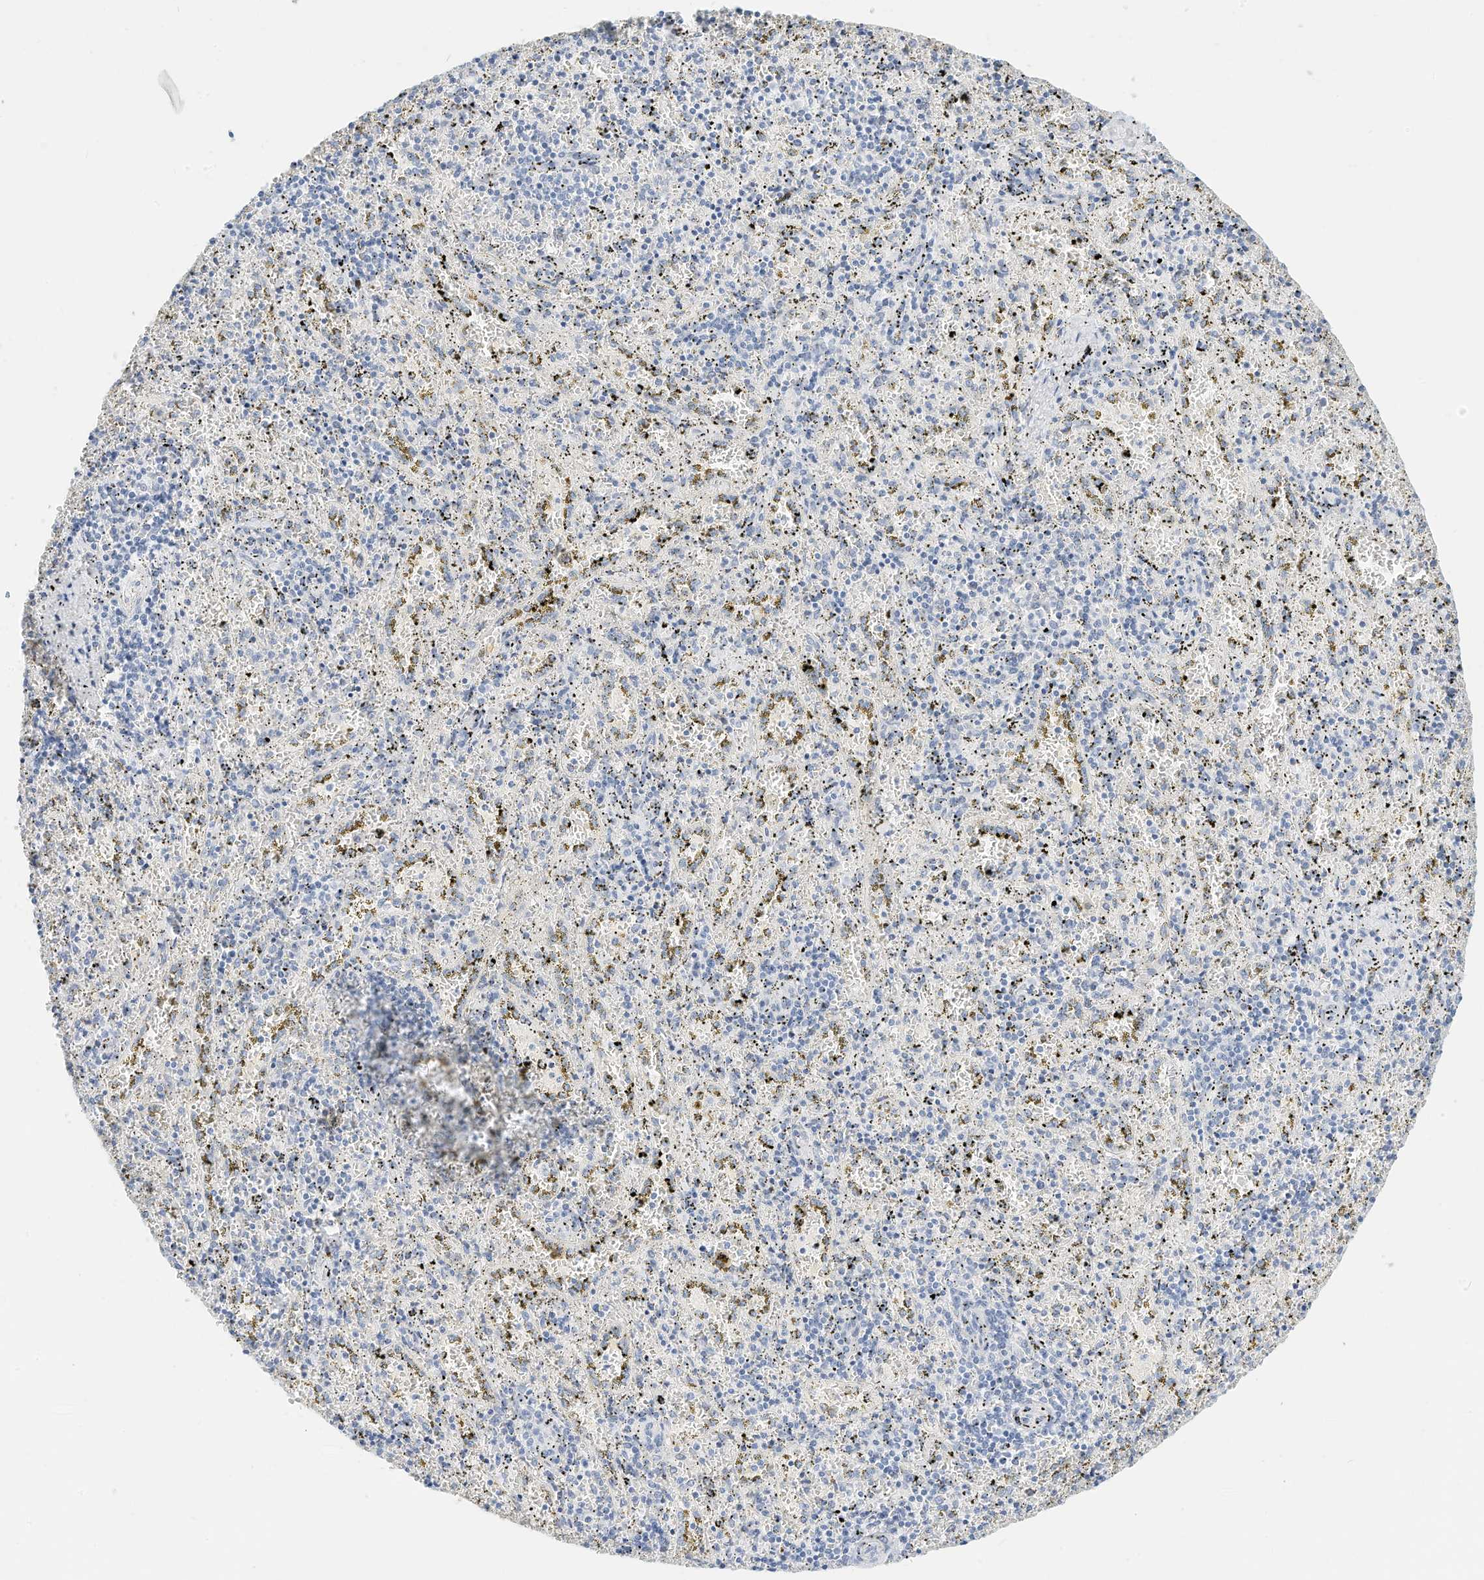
{"staining": {"intensity": "weak", "quantity": "<25%", "location": "cytoplasmic/membranous"}, "tissue": "spleen", "cell_type": "Cells in red pulp", "image_type": "normal", "snomed": [{"axis": "morphology", "description": "Normal tissue, NOS"}, {"axis": "topography", "description": "Spleen"}], "caption": "Immunohistochemistry photomicrograph of unremarkable spleen: human spleen stained with DAB (3,3'-diaminobenzidine) shows no significant protein positivity in cells in red pulp.", "gene": "SPOCD1", "patient": {"sex": "male", "age": 11}}